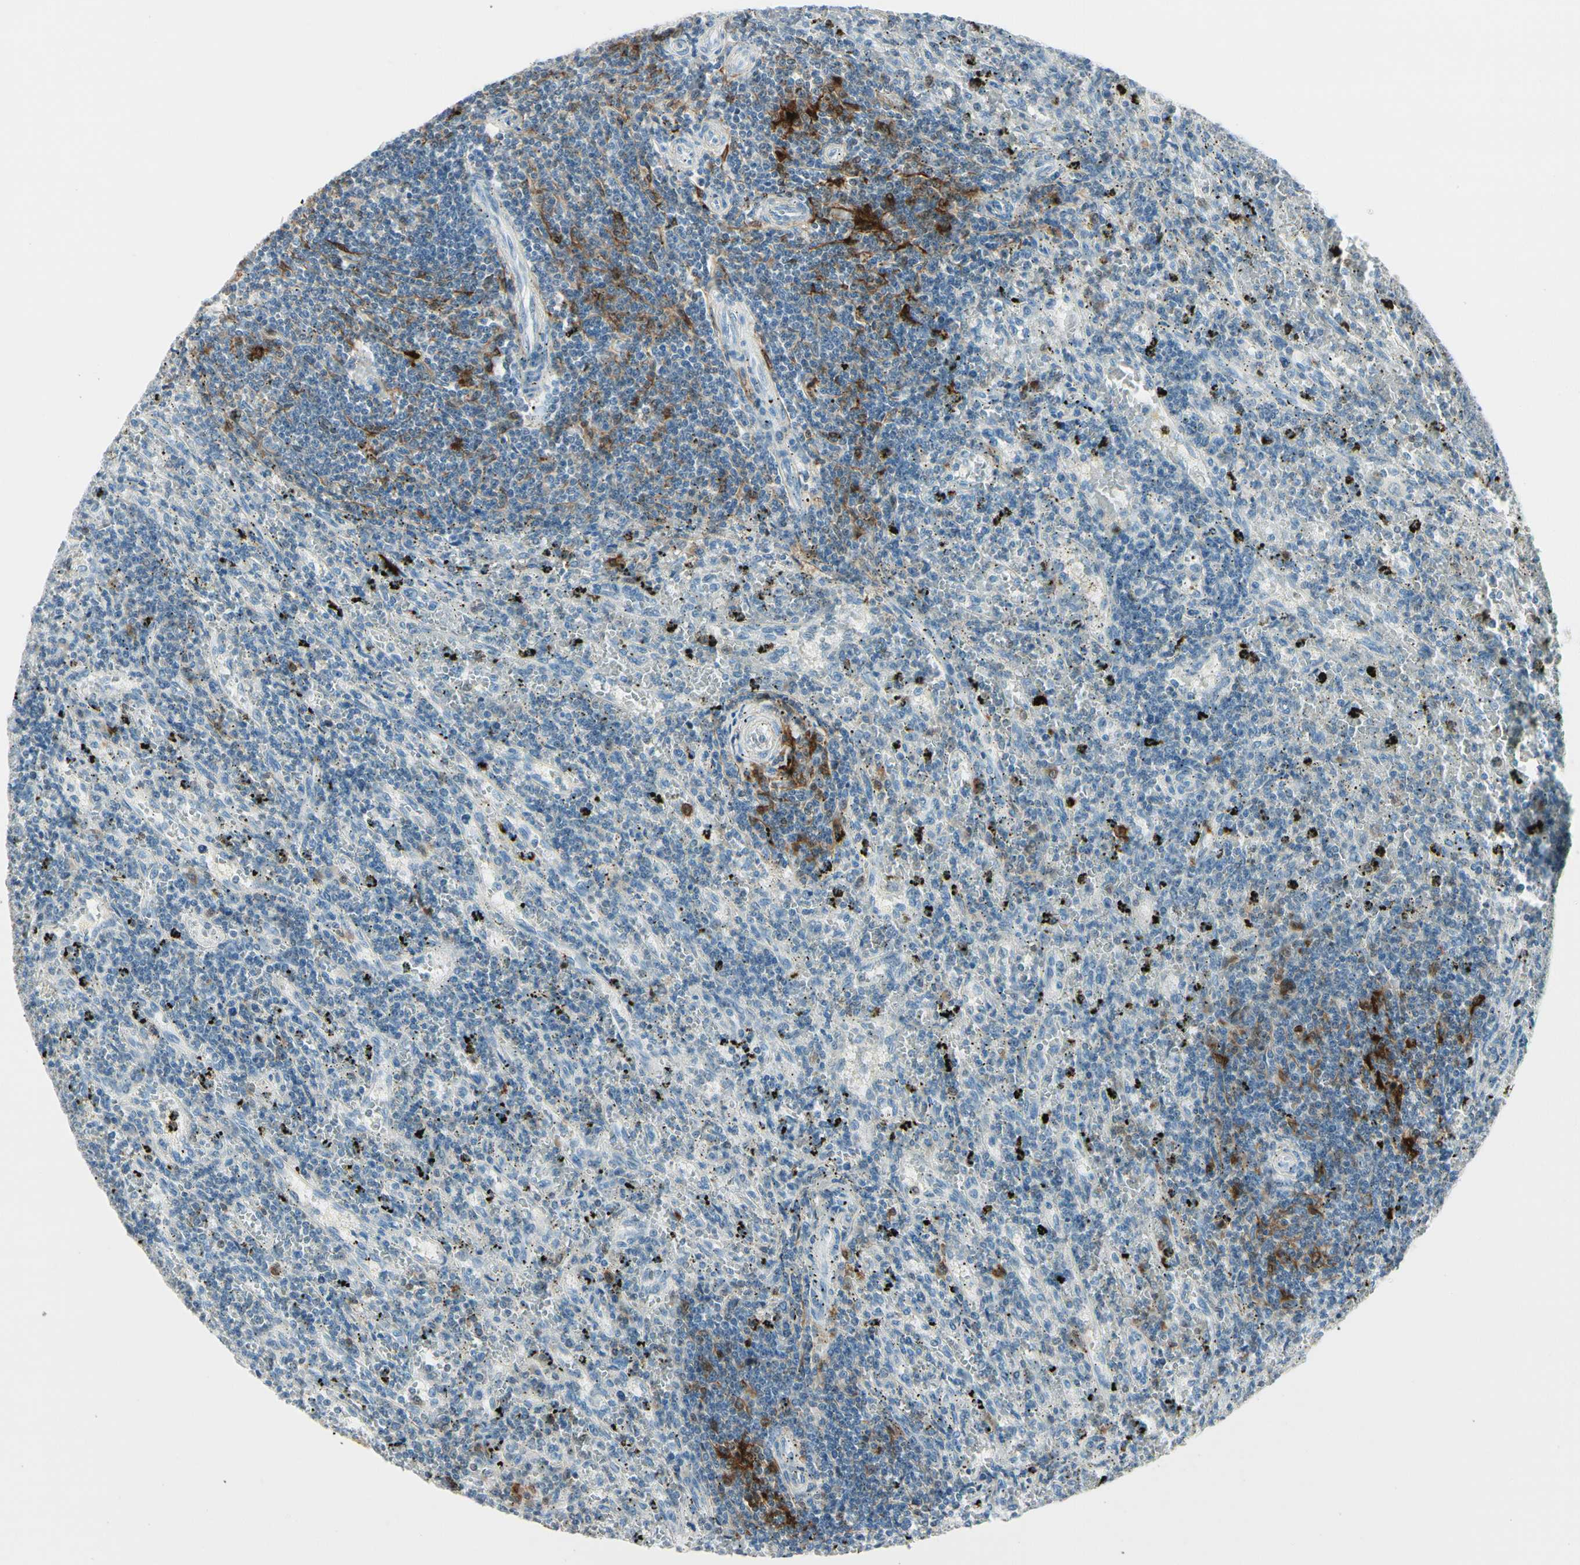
{"staining": {"intensity": "negative", "quantity": "none", "location": "none"}, "tissue": "lymphoma", "cell_type": "Tumor cells", "image_type": "cancer", "snomed": [{"axis": "morphology", "description": "Malignant lymphoma, non-Hodgkin's type, Low grade"}, {"axis": "topography", "description": "Spleen"}], "caption": "Immunohistochemistry (IHC) of malignant lymphoma, non-Hodgkin's type (low-grade) demonstrates no expression in tumor cells. The staining is performed using DAB brown chromogen with nuclei counter-stained in using hematoxylin.", "gene": "TRAF1", "patient": {"sex": "male", "age": 76}}